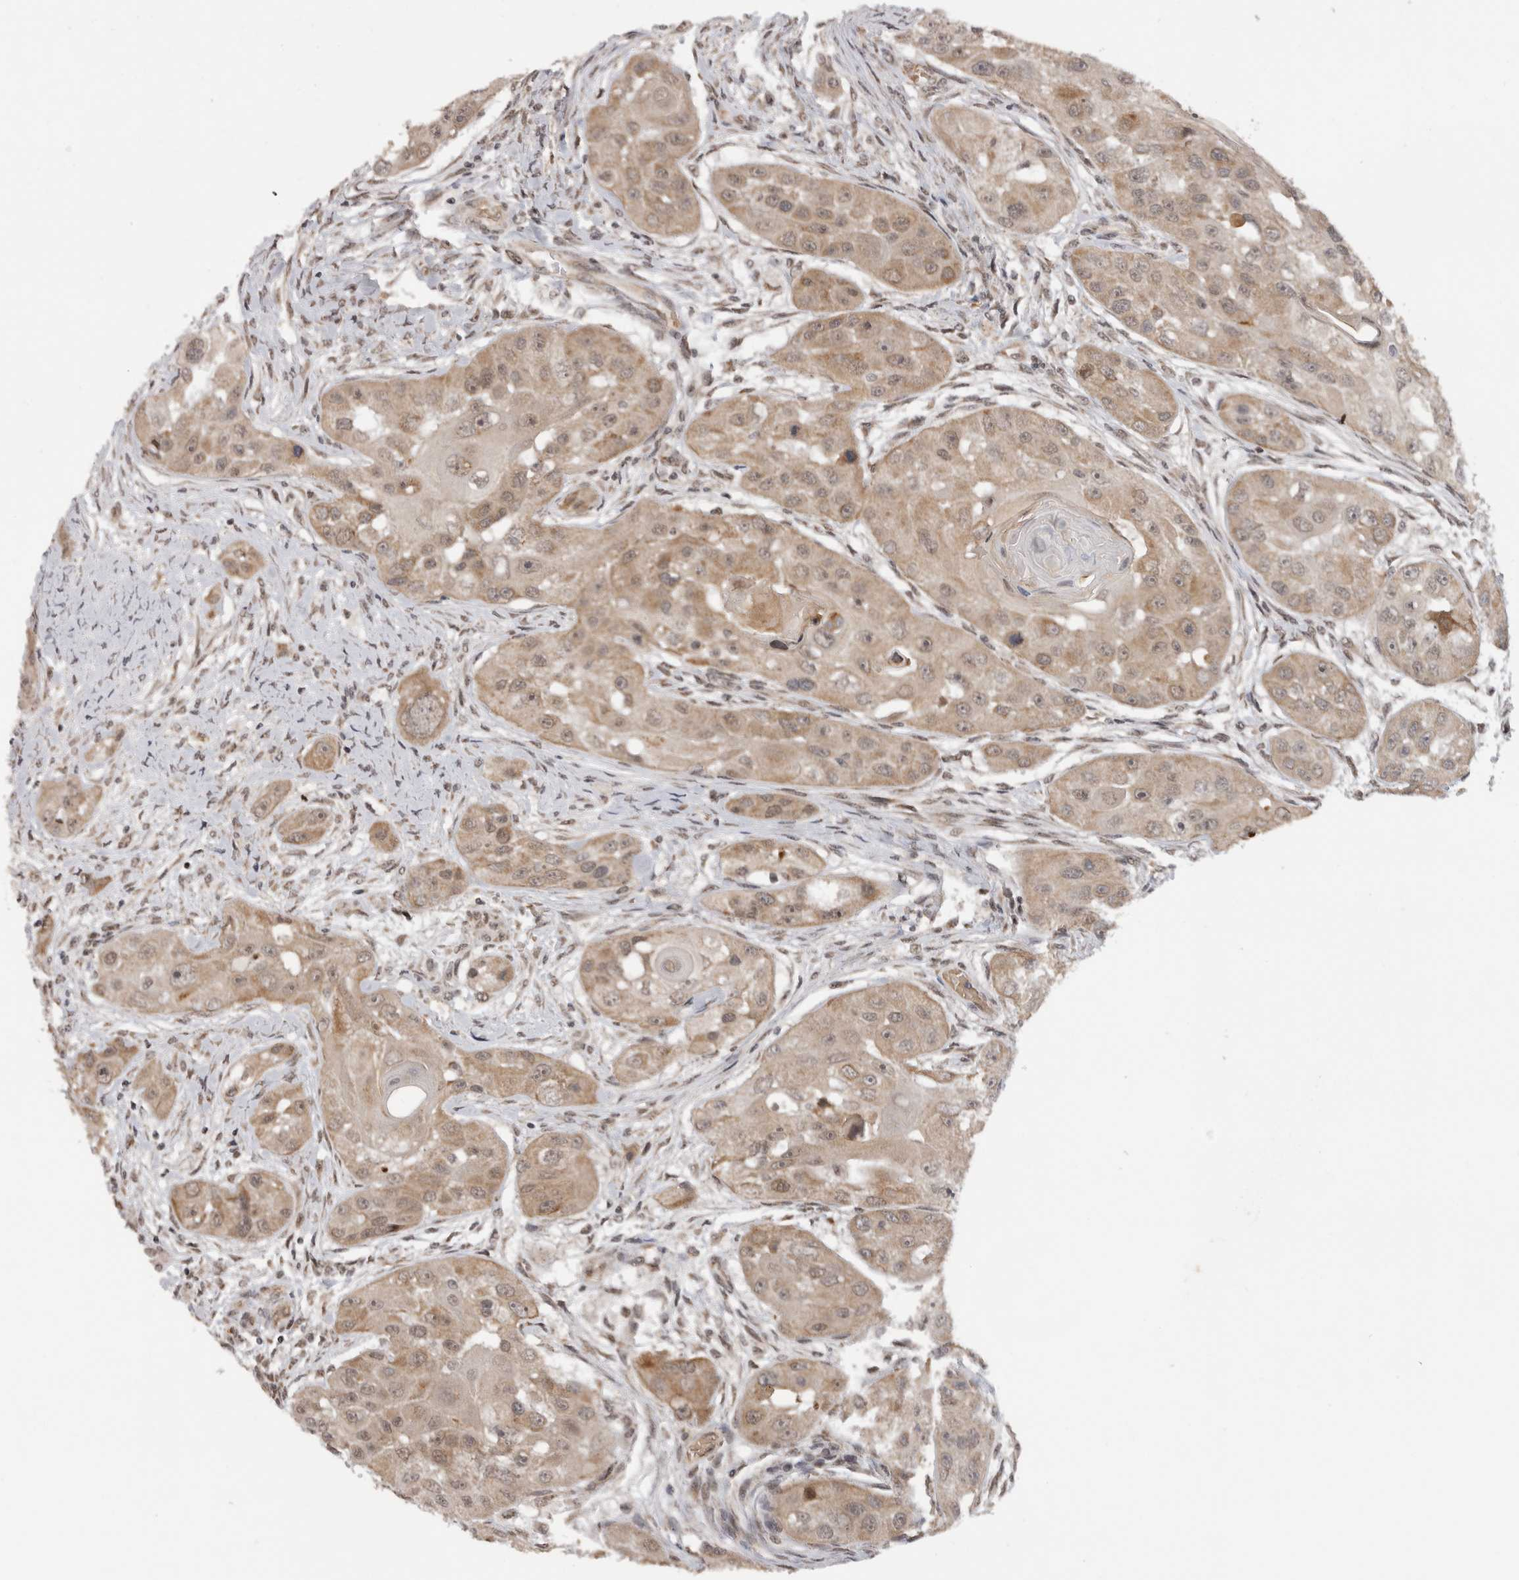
{"staining": {"intensity": "weak", "quantity": ">75%", "location": "cytoplasmic/membranous"}, "tissue": "head and neck cancer", "cell_type": "Tumor cells", "image_type": "cancer", "snomed": [{"axis": "morphology", "description": "Normal tissue, NOS"}, {"axis": "morphology", "description": "Squamous cell carcinoma, NOS"}, {"axis": "topography", "description": "Skeletal muscle"}, {"axis": "topography", "description": "Head-Neck"}], "caption": "A brown stain highlights weak cytoplasmic/membranous staining of a protein in human head and neck cancer (squamous cell carcinoma) tumor cells.", "gene": "TMEM65", "patient": {"sex": "male", "age": 51}}